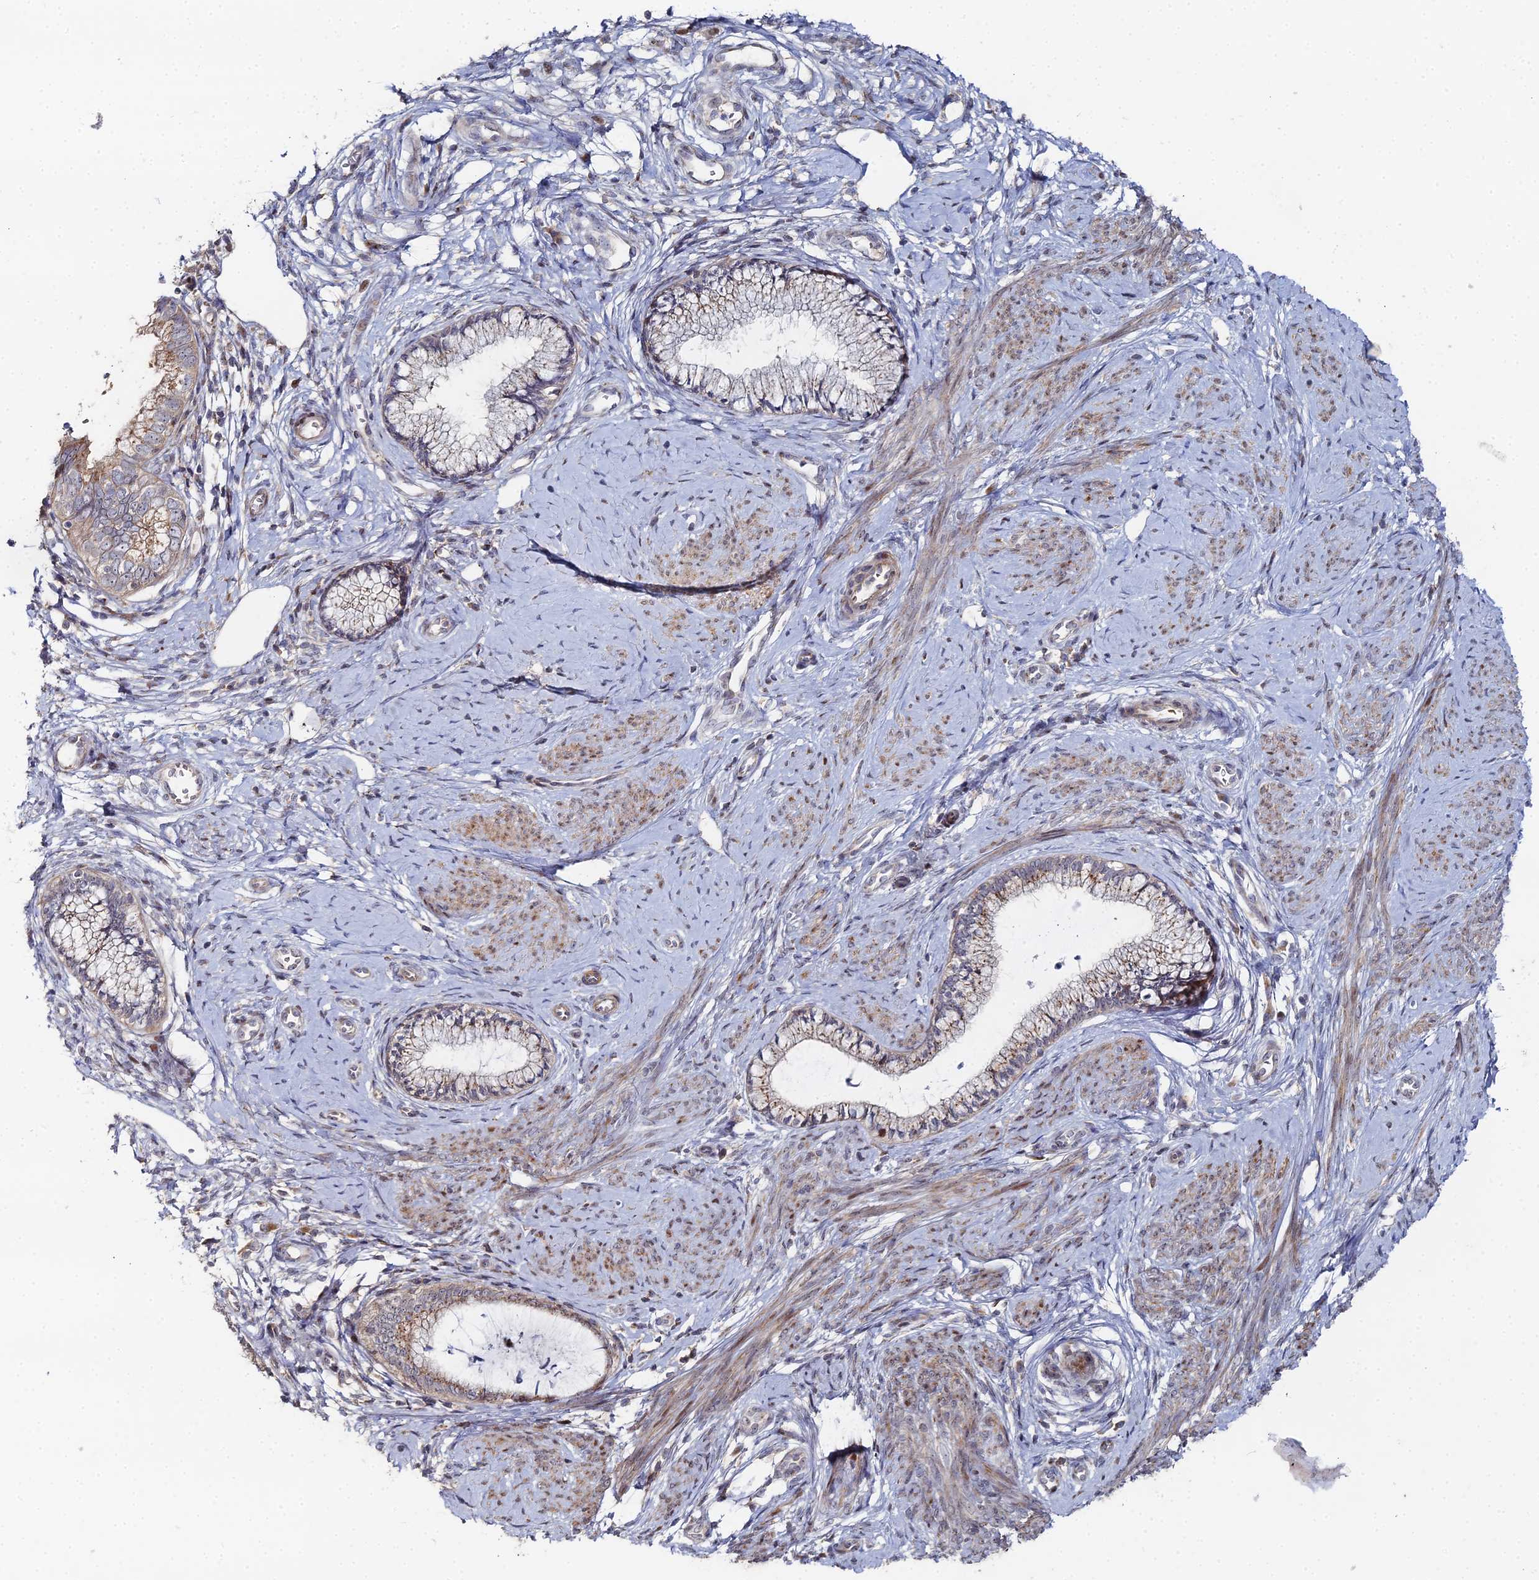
{"staining": {"intensity": "moderate", "quantity": "<25%", "location": "cytoplasmic/membranous"}, "tissue": "cervical cancer", "cell_type": "Tumor cells", "image_type": "cancer", "snomed": [{"axis": "morphology", "description": "Adenocarcinoma, NOS"}, {"axis": "topography", "description": "Cervix"}], "caption": "Cervical cancer was stained to show a protein in brown. There is low levels of moderate cytoplasmic/membranous staining in about <25% of tumor cells.", "gene": "SGMS1", "patient": {"sex": "female", "age": 36}}